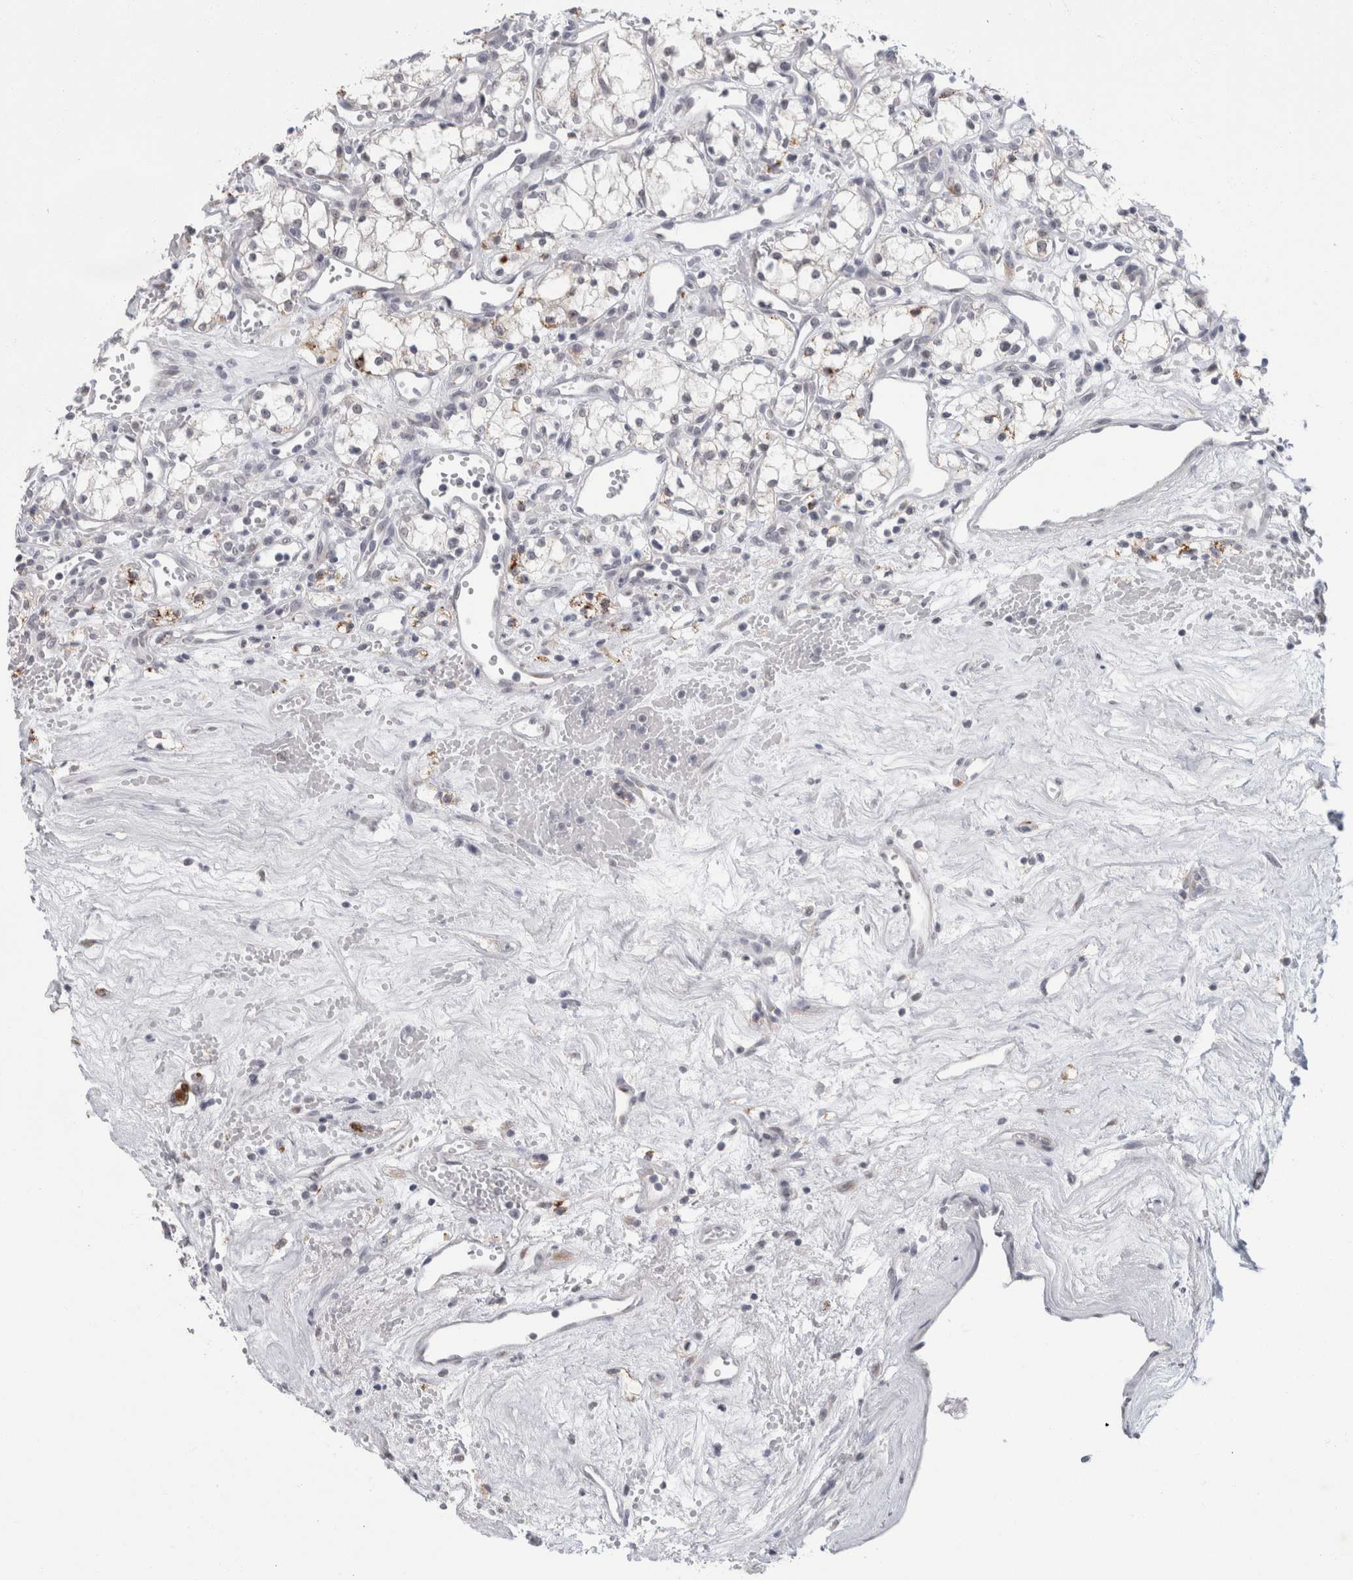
{"staining": {"intensity": "negative", "quantity": "none", "location": "none"}, "tissue": "renal cancer", "cell_type": "Tumor cells", "image_type": "cancer", "snomed": [{"axis": "morphology", "description": "Adenocarcinoma, NOS"}, {"axis": "topography", "description": "Kidney"}], "caption": "DAB (3,3'-diaminobenzidine) immunohistochemical staining of renal cancer shows no significant staining in tumor cells.", "gene": "NIPA1", "patient": {"sex": "male", "age": 59}}